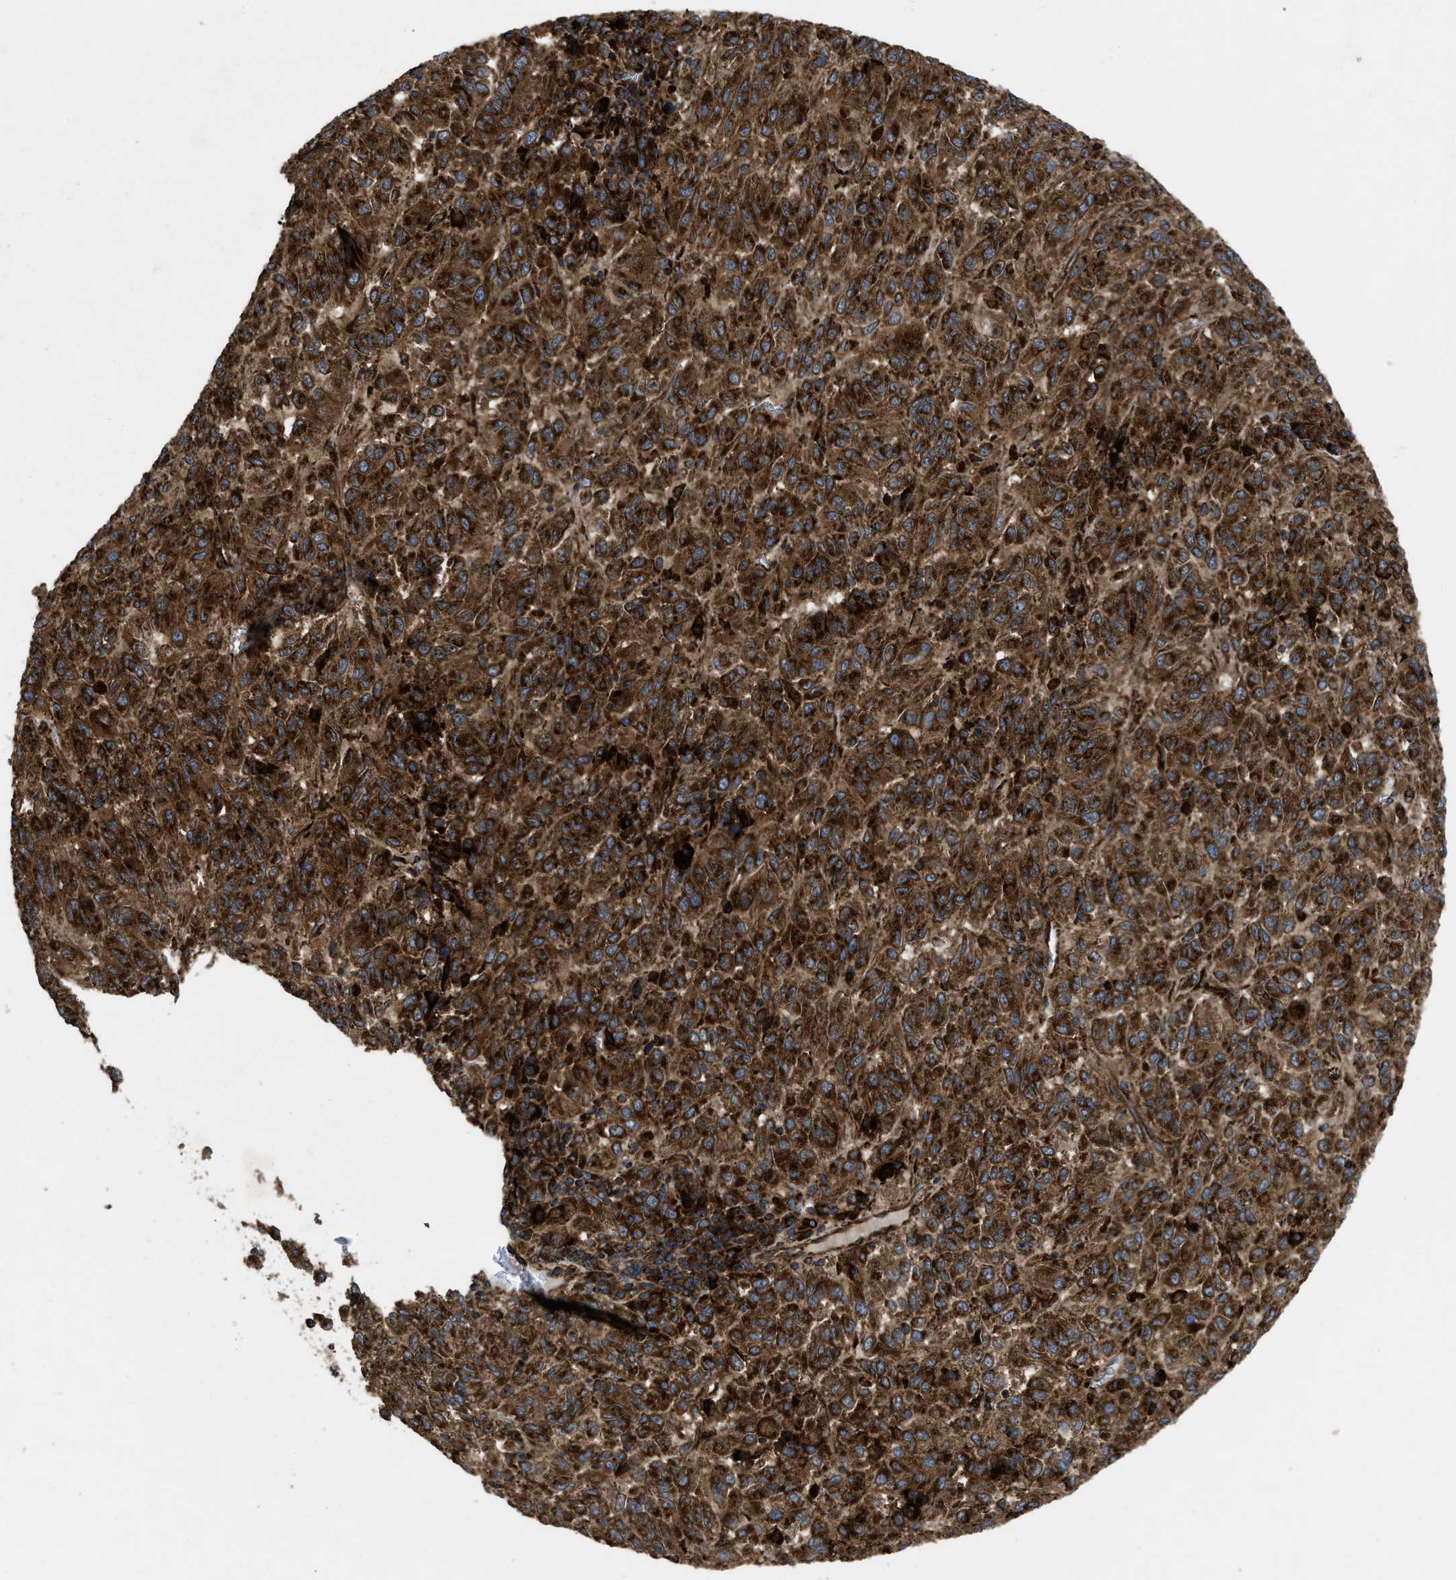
{"staining": {"intensity": "strong", "quantity": ">75%", "location": "cytoplasmic/membranous"}, "tissue": "melanoma", "cell_type": "Tumor cells", "image_type": "cancer", "snomed": [{"axis": "morphology", "description": "Malignant melanoma, Metastatic site"}, {"axis": "topography", "description": "Lung"}], "caption": "Immunohistochemical staining of human malignant melanoma (metastatic site) exhibits high levels of strong cytoplasmic/membranous protein expression in approximately >75% of tumor cells.", "gene": "PER3", "patient": {"sex": "male", "age": 64}}